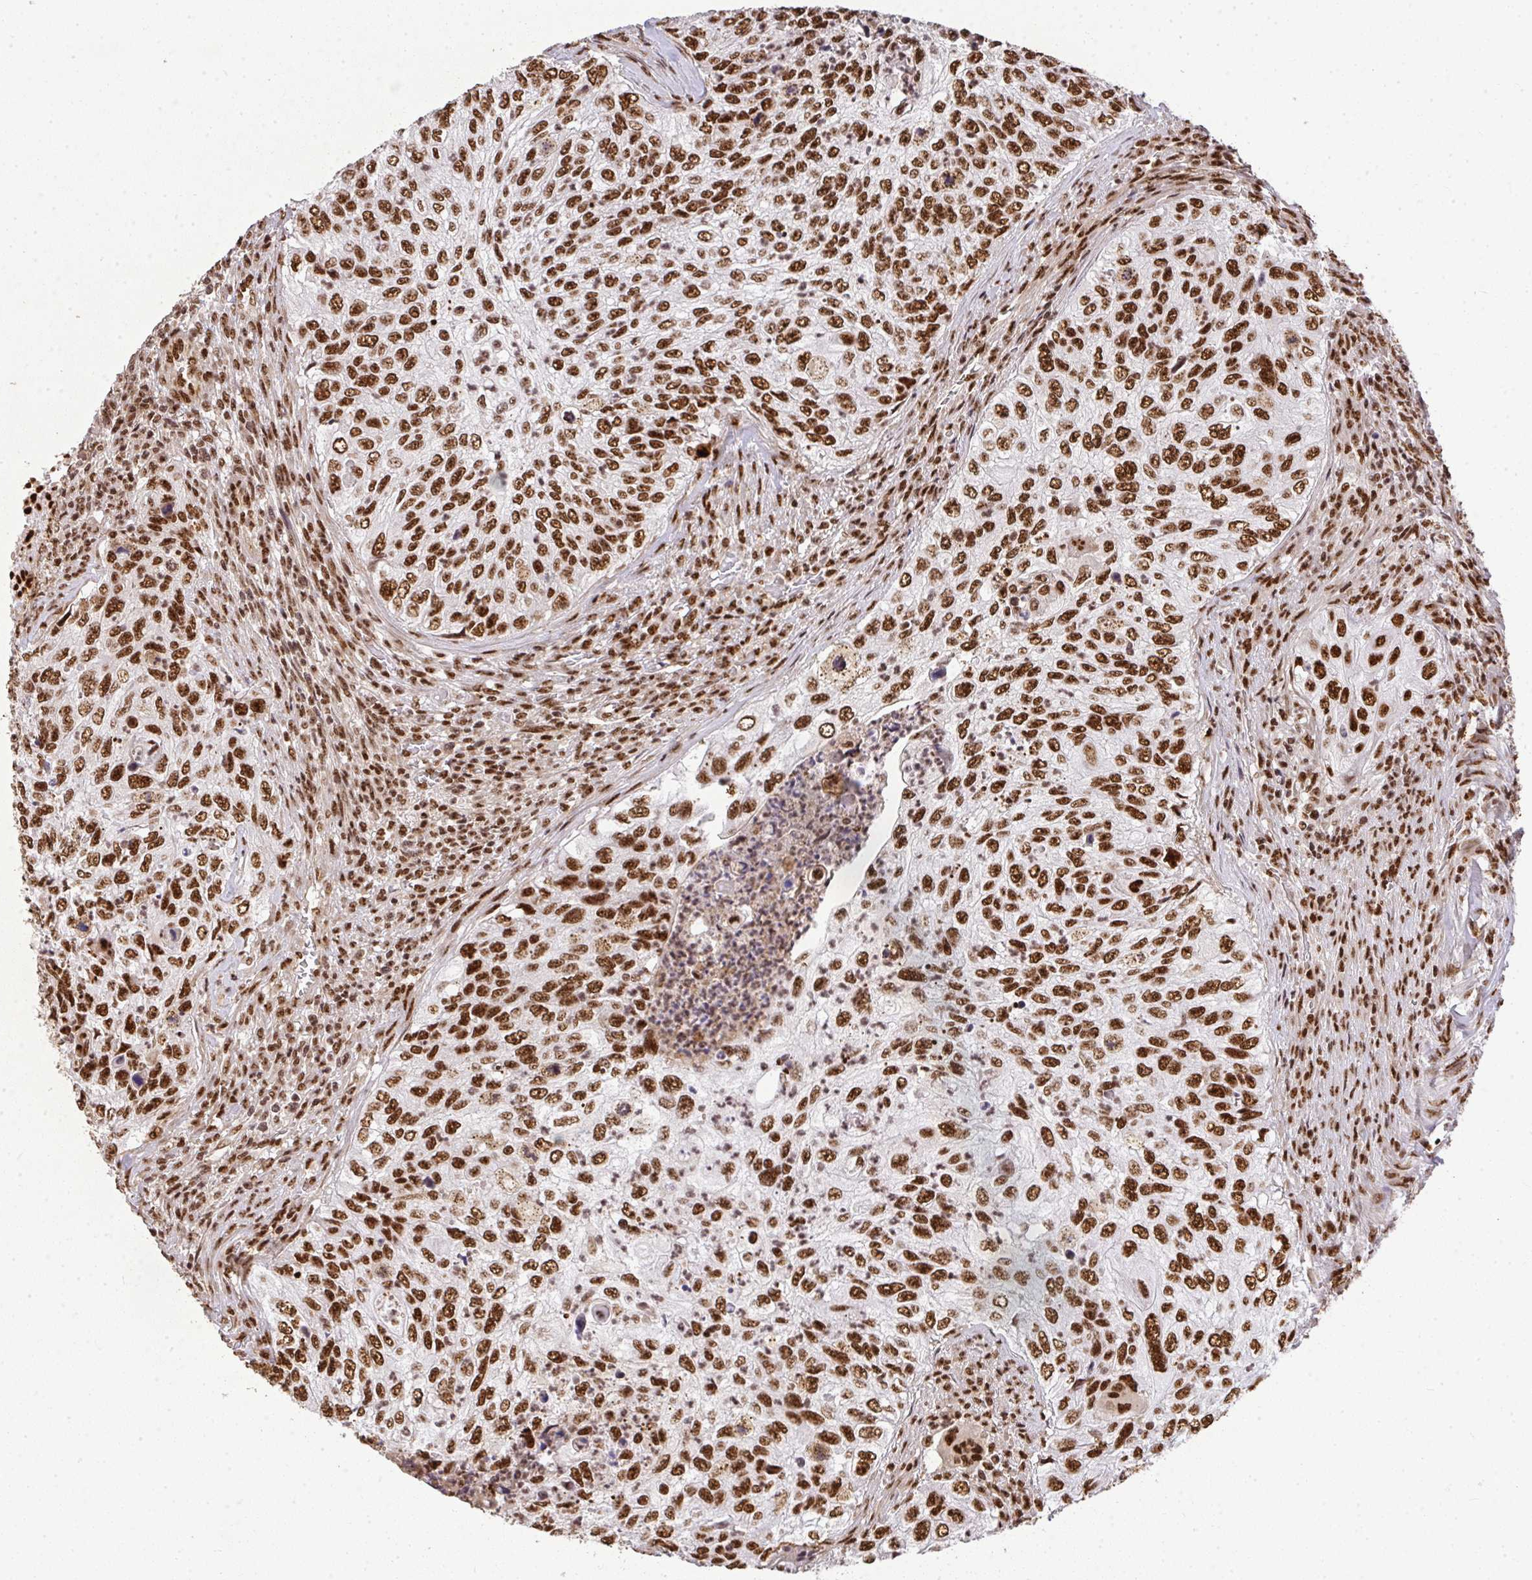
{"staining": {"intensity": "strong", "quantity": ">75%", "location": "nuclear"}, "tissue": "urothelial cancer", "cell_type": "Tumor cells", "image_type": "cancer", "snomed": [{"axis": "morphology", "description": "Urothelial carcinoma, High grade"}, {"axis": "topography", "description": "Urinary bladder"}], "caption": "Protein expression analysis of urothelial carcinoma (high-grade) demonstrates strong nuclear positivity in approximately >75% of tumor cells.", "gene": "U2AF1", "patient": {"sex": "female", "age": 60}}